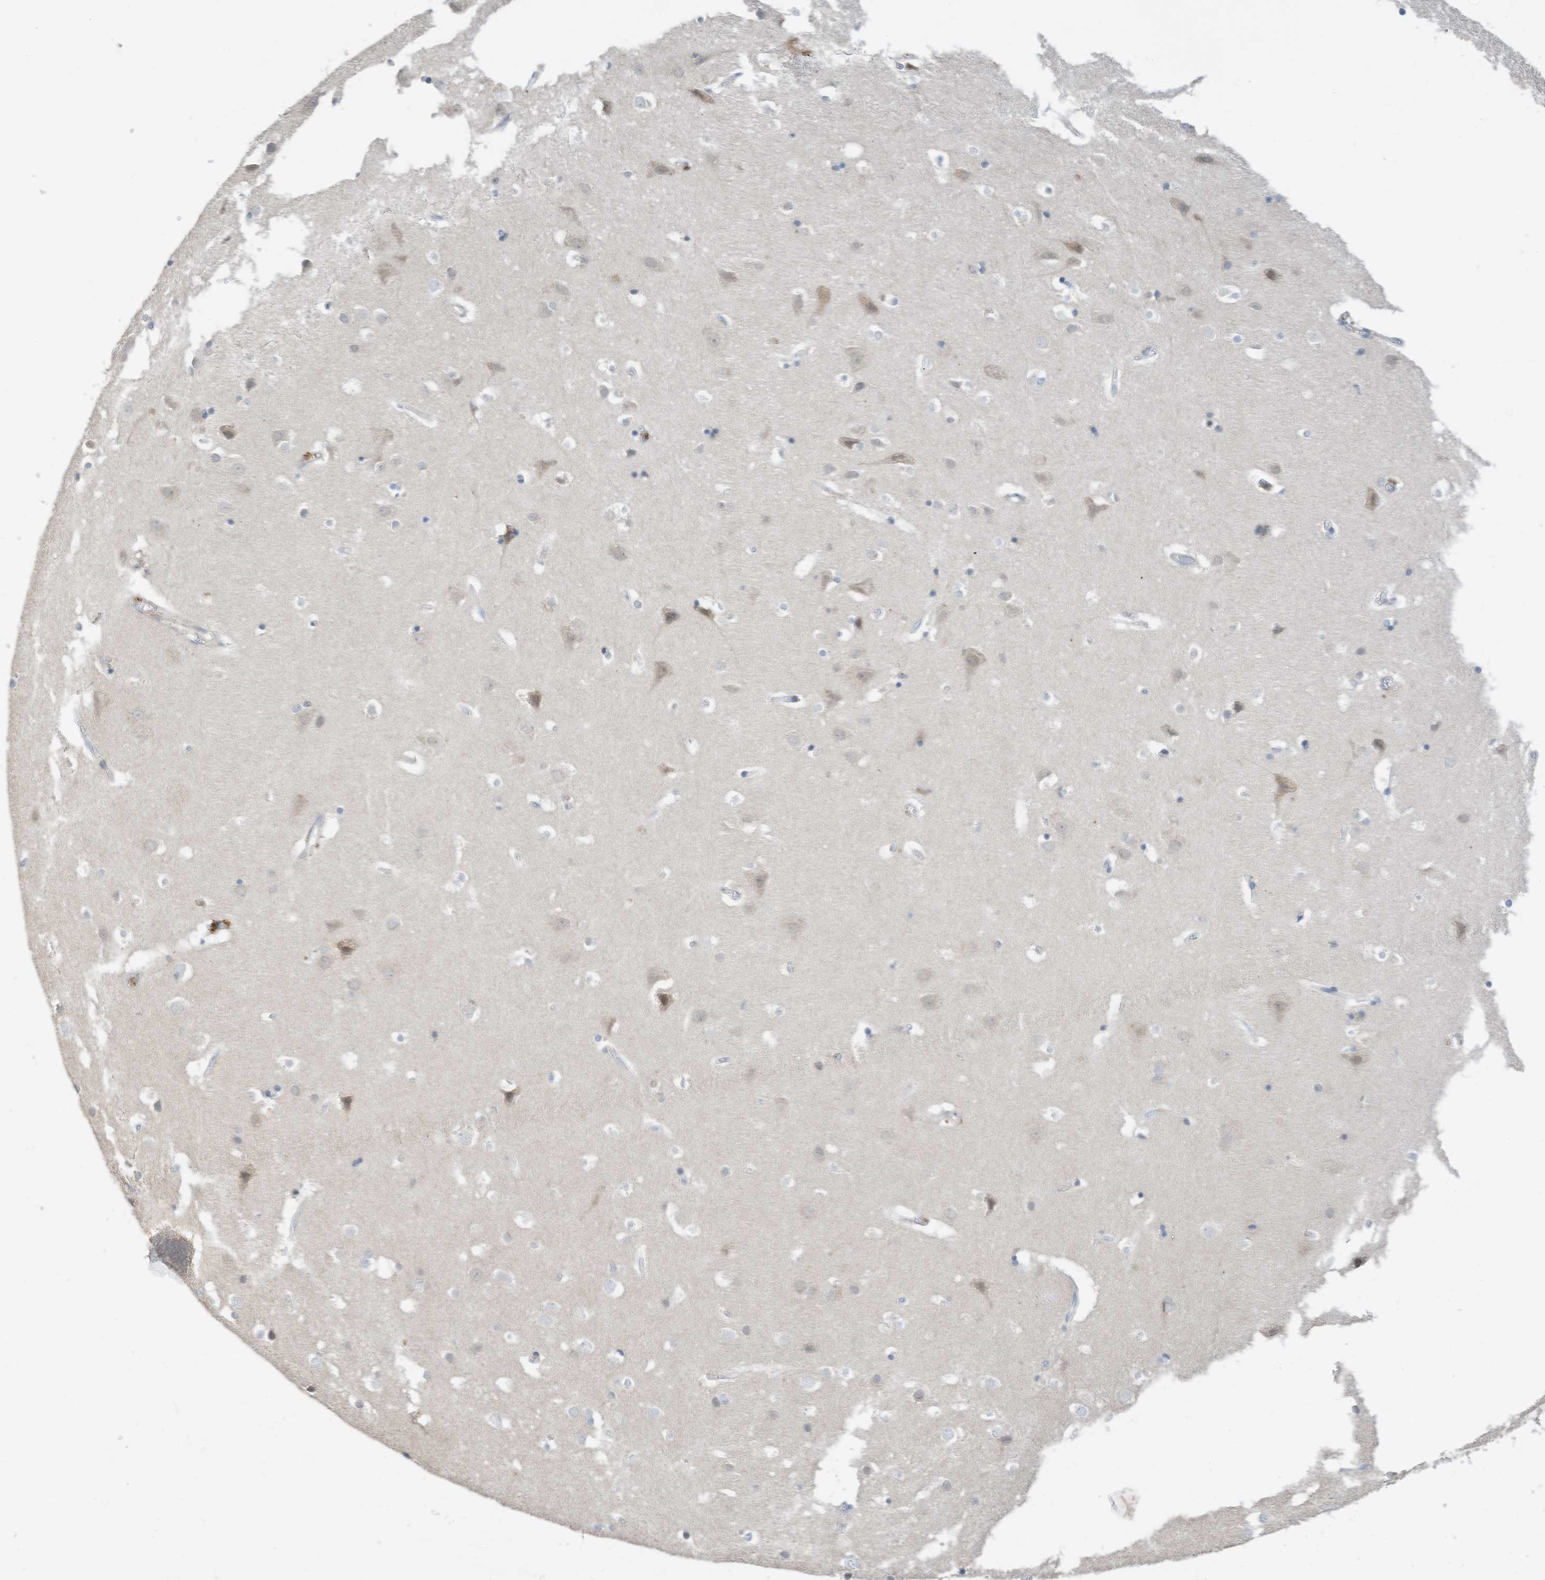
{"staining": {"intensity": "negative", "quantity": "none", "location": "none"}, "tissue": "cerebral cortex", "cell_type": "Endothelial cells", "image_type": "normal", "snomed": [{"axis": "morphology", "description": "Normal tissue, NOS"}, {"axis": "topography", "description": "Cerebral cortex"}], "caption": "Protein analysis of normal cerebral cortex reveals no significant expression in endothelial cells.", "gene": "SLFN14", "patient": {"sex": "male", "age": 54}}